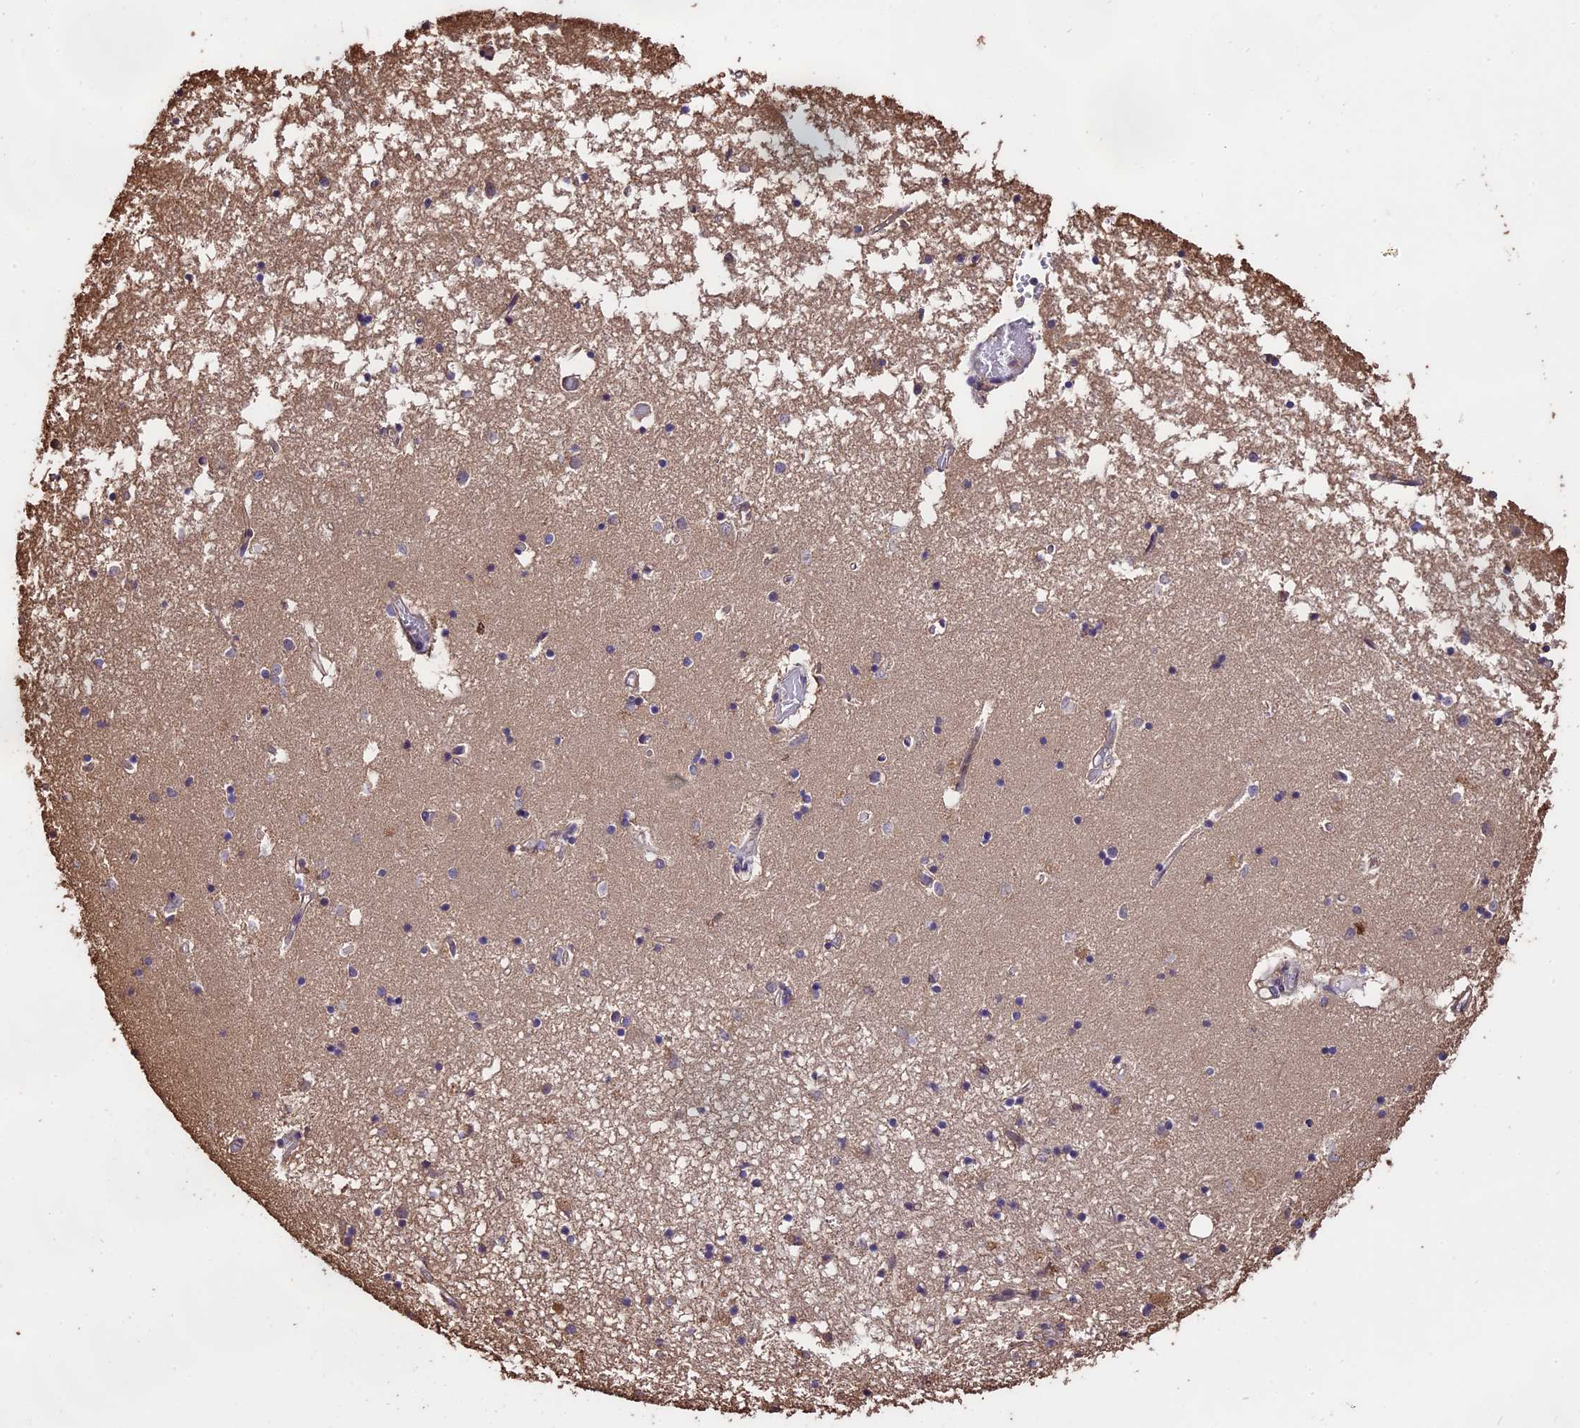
{"staining": {"intensity": "weak", "quantity": "<25%", "location": "cytoplasmic/membranous"}, "tissue": "hippocampus", "cell_type": "Glial cells", "image_type": "normal", "snomed": [{"axis": "morphology", "description": "Normal tissue, NOS"}, {"axis": "topography", "description": "Hippocampus"}], "caption": "IHC micrograph of unremarkable hippocampus: hippocampus stained with DAB exhibits no significant protein expression in glial cells. (DAB (3,3'-diaminobenzidine) immunohistochemistry (IHC), high magnification).", "gene": "PGPEP1L", "patient": {"sex": "male", "age": 70}}